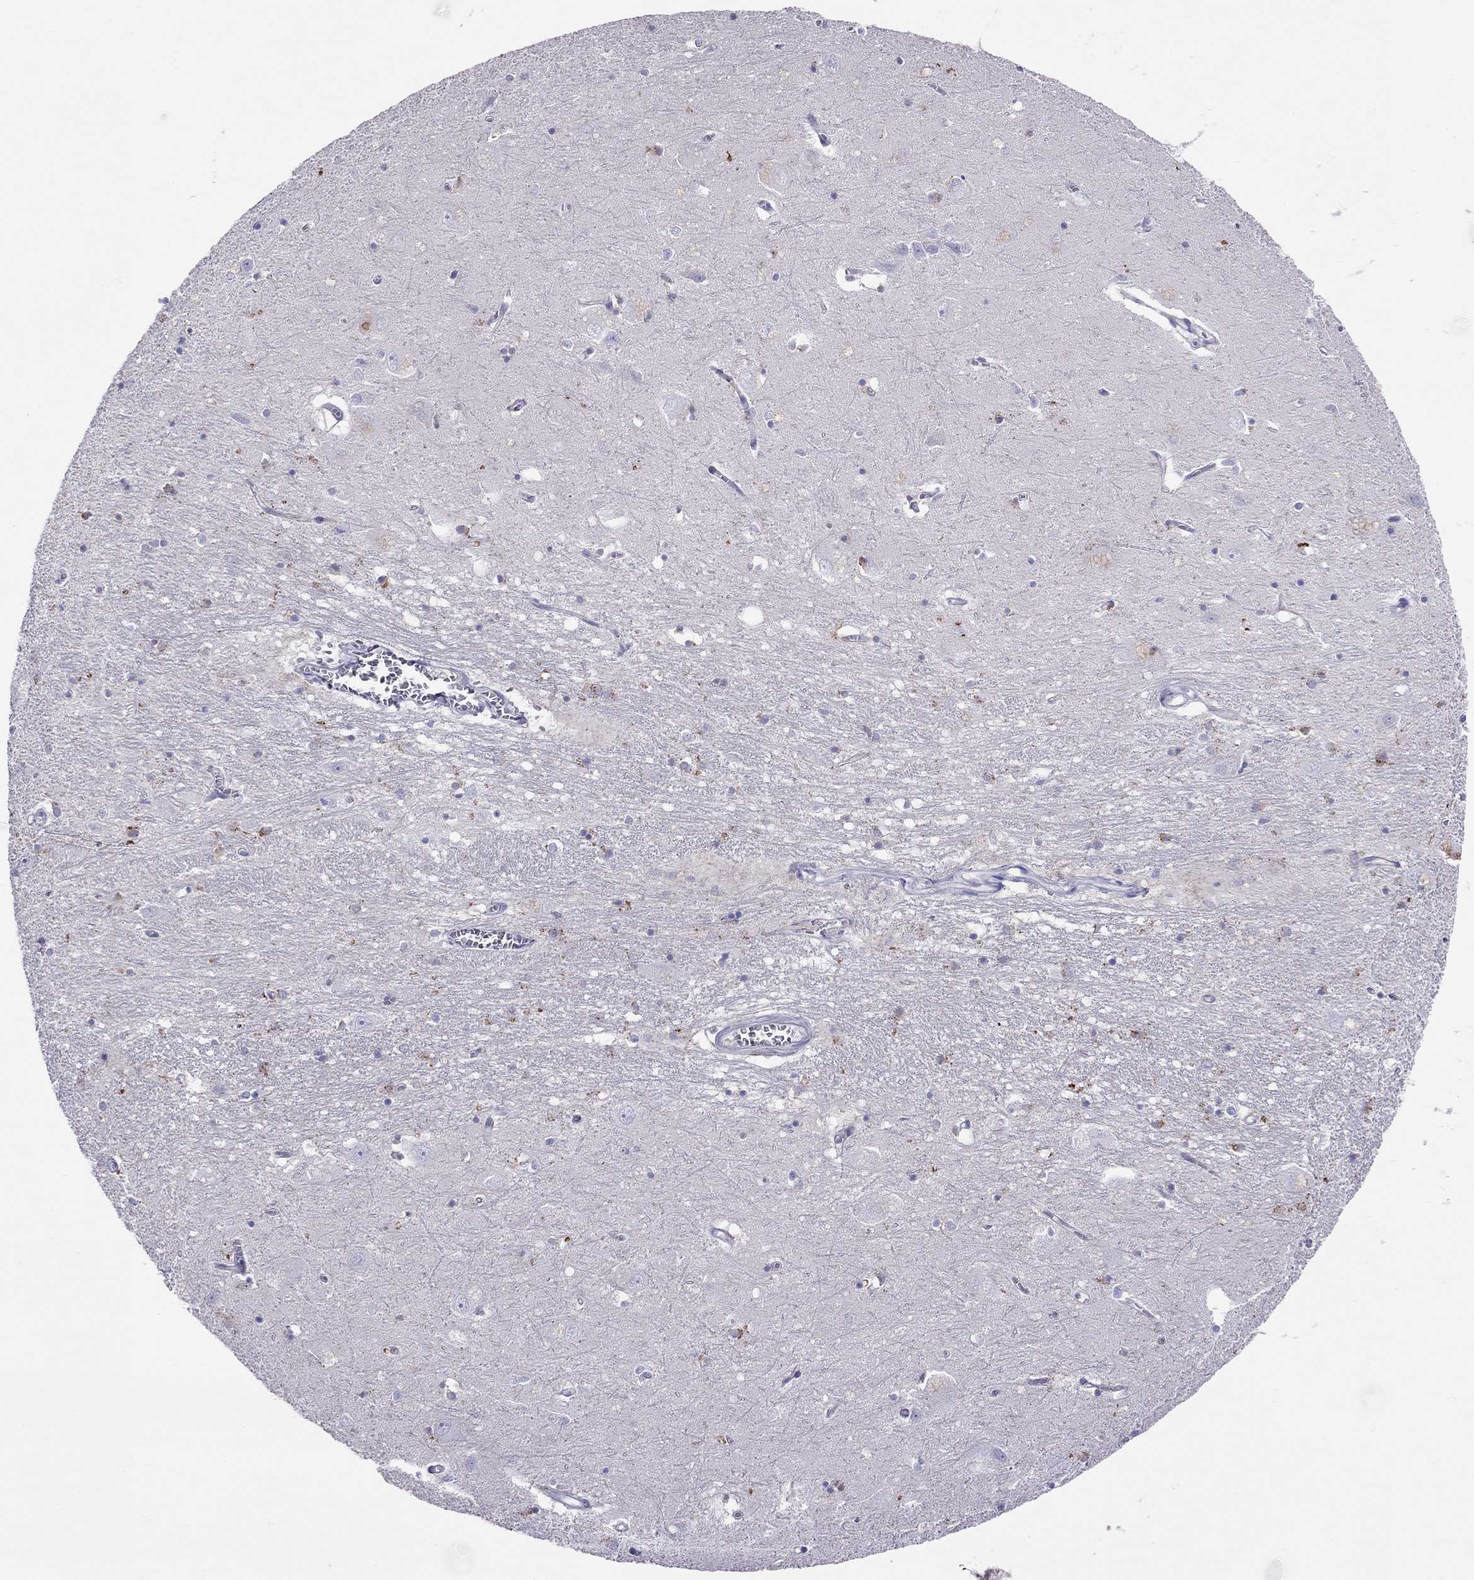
{"staining": {"intensity": "negative", "quantity": "none", "location": "none"}, "tissue": "caudate", "cell_type": "Glial cells", "image_type": "normal", "snomed": [{"axis": "morphology", "description": "Normal tissue, NOS"}, {"axis": "topography", "description": "Lateral ventricle wall"}], "caption": "This image is of normal caudate stained with immunohistochemistry to label a protein in brown with the nuclei are counter-stained blue. There is no staining in glial cells.", "gene": "CLPSL2", "patient": {"sex": "male", "age": 54}}